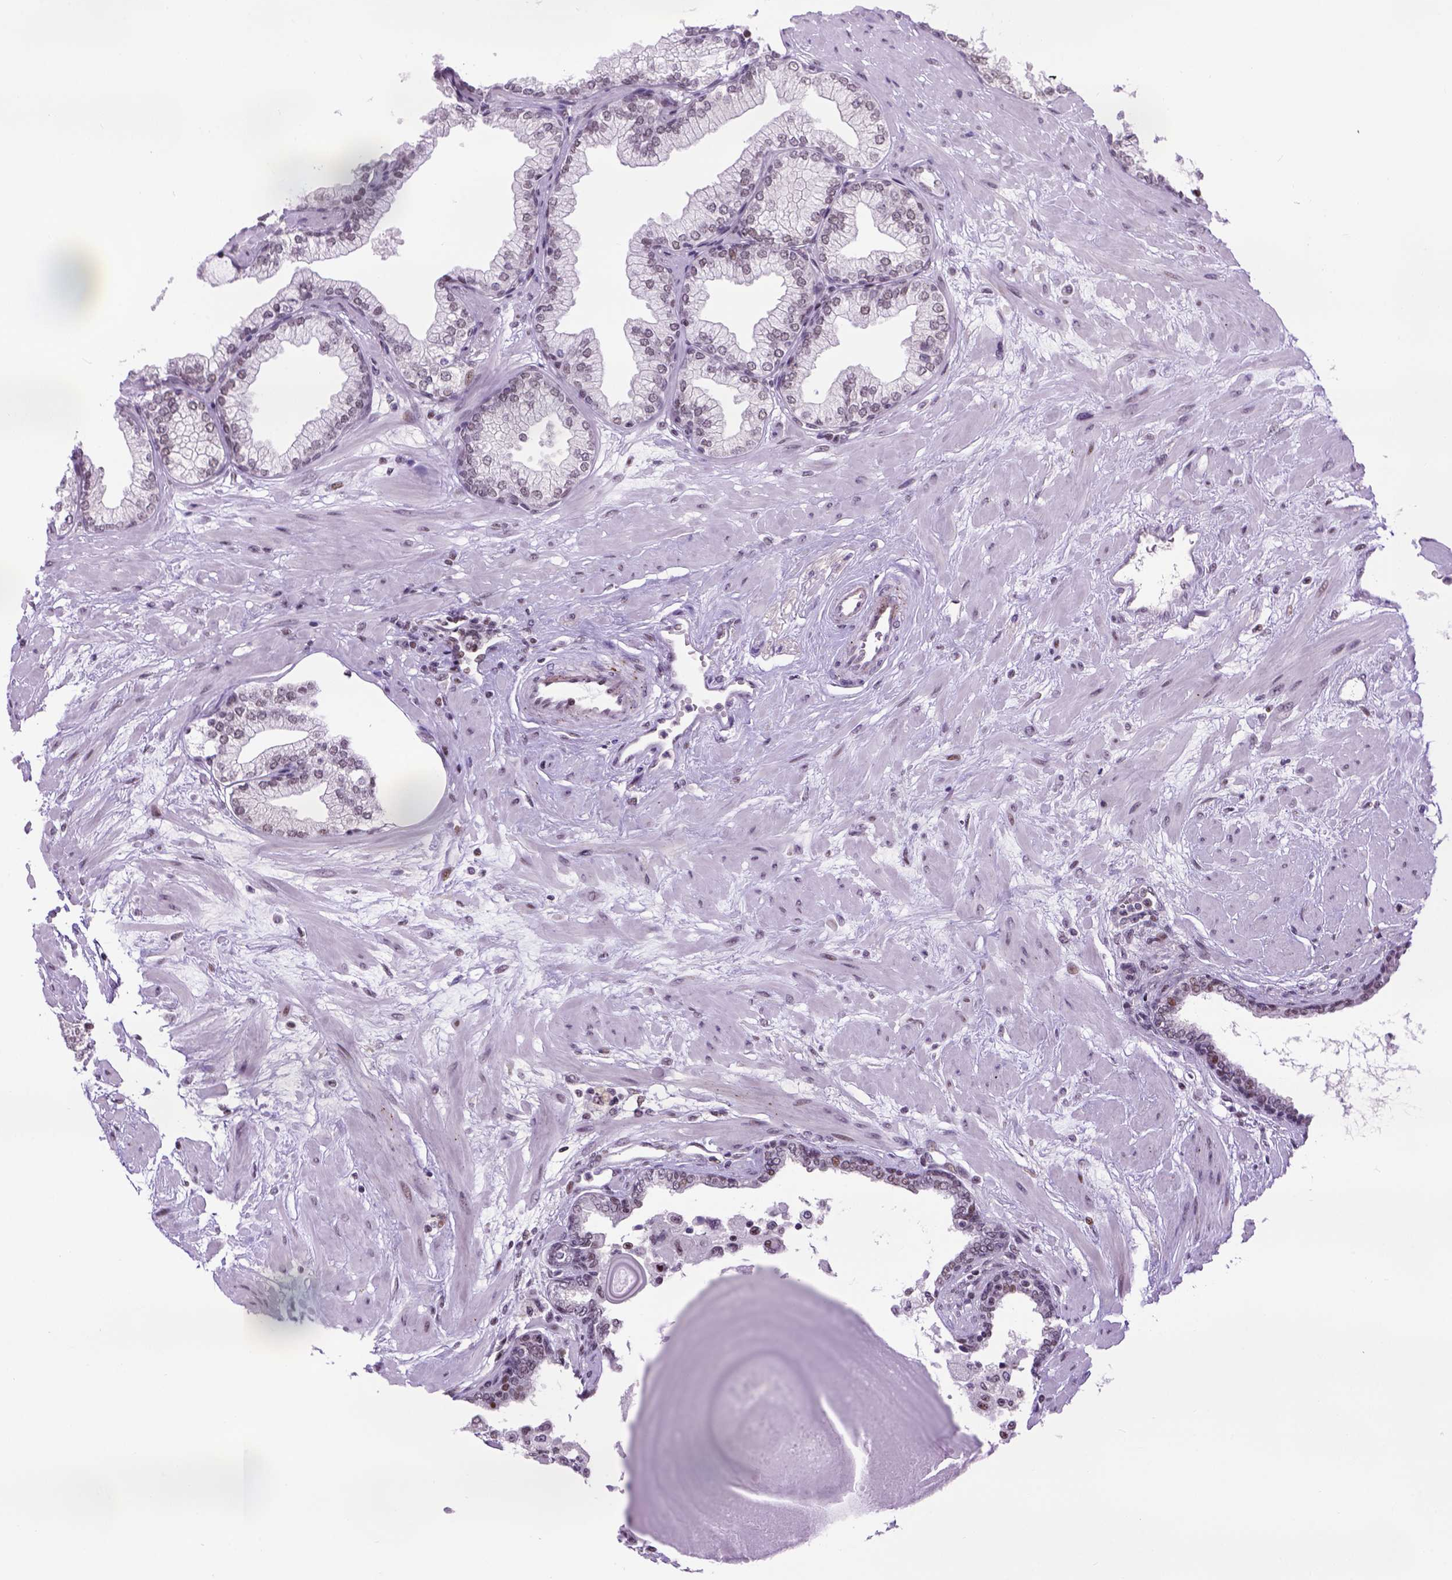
{"staining": {"intensity": "moderate", "quantity": "<25%", "location": "nuclear"}, "tissue": "prostate", "cell_type": "Glandular cells", "image_type": "normal", "snomed": [{"axis": "morphology", "description": "Normal tissue, NOS"}, {"axis": "topography", "description": "Prostate"}, {"axis": "topography", "description": "Peripheral nerve tissue"}], "caption": "Immunohistochemistry image of benign prostate: prostate stained using immunohistochemistry reveals low levels of moderate protein expression localized specifically in the nuclear of glandular cells, appearing as a nuclear brown color.", "gene": "TBPL1", "patient": {"sex": "male", "age": 61}}